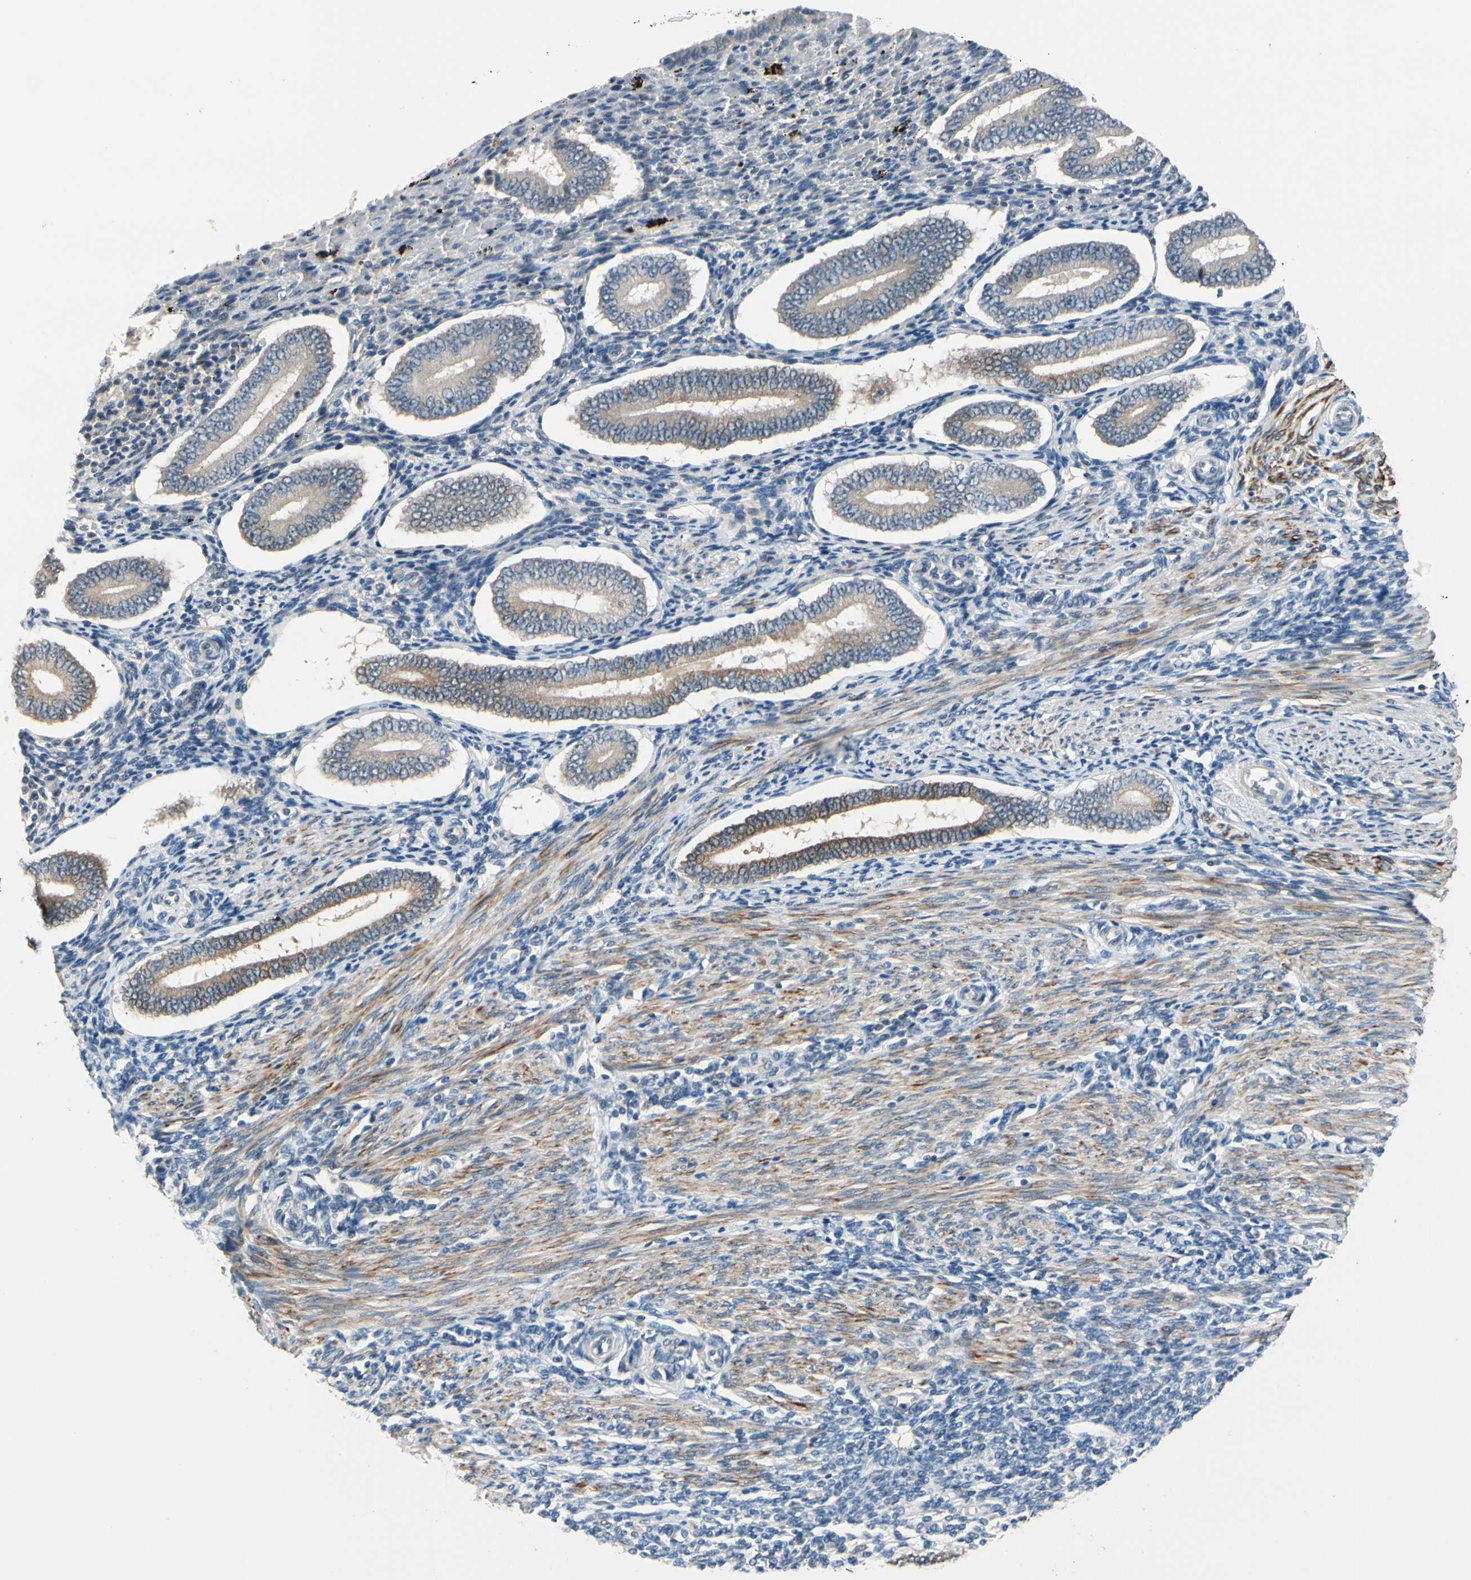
{"staining": {"intensity": "negative", "quantity": "none", "location": "none"}, "tissue": "endometrium", "cell_type": "Cells in endometrial stroma", "image_type": "normal", "snomed": [{"axis": "morphology", "description": "Normal tissue, NOS"}, {"axis": "topography", "description": "Endometrium"}], "caption": "An IHC photomicrograph of unremarkable endometrium is shown. There is no staining in cells in endometrial stroma of endometrium.", "gene": "SLC27A6", "patient": {"sex": "female", "age": 42}}